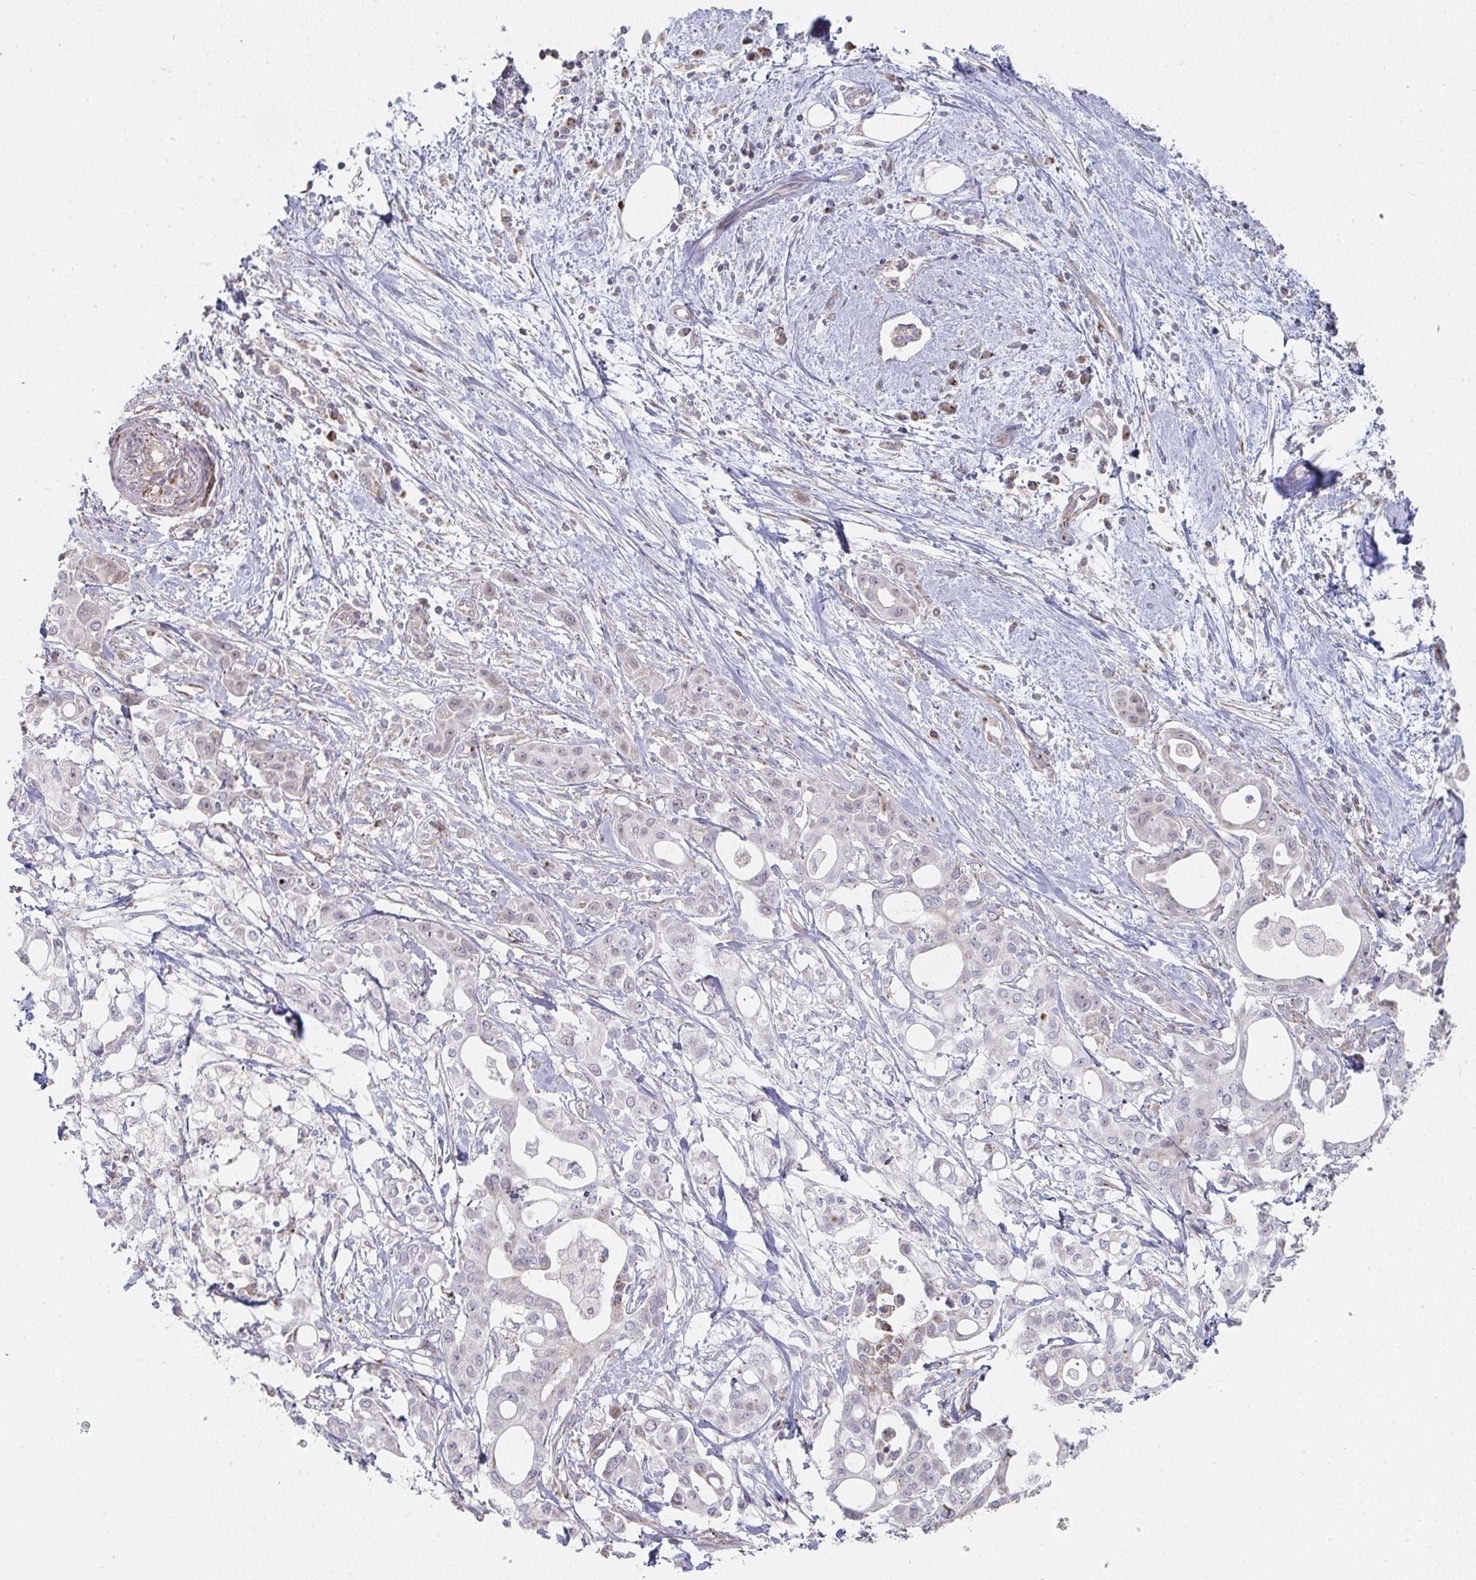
{"staining": {"intensity": "negative", "quantity": "none", "location": "none"}, "tissue": "pancreatic cancer", "cell_type": "Tumor cells", "image_type": "cancer", "snomed": [{"axis": "morphology", "description": "Adenocarcinoma, NOS"}, {"axis": "topography", "description": "Pancreas"}], "caption": "IHC micrograph of adenocarcinoma (pancreatic) stained for a protein (brown), which displays no expression in tumor cells.", "gene": "ZNF526", "patient": {"sex": "female", "age": 68}}